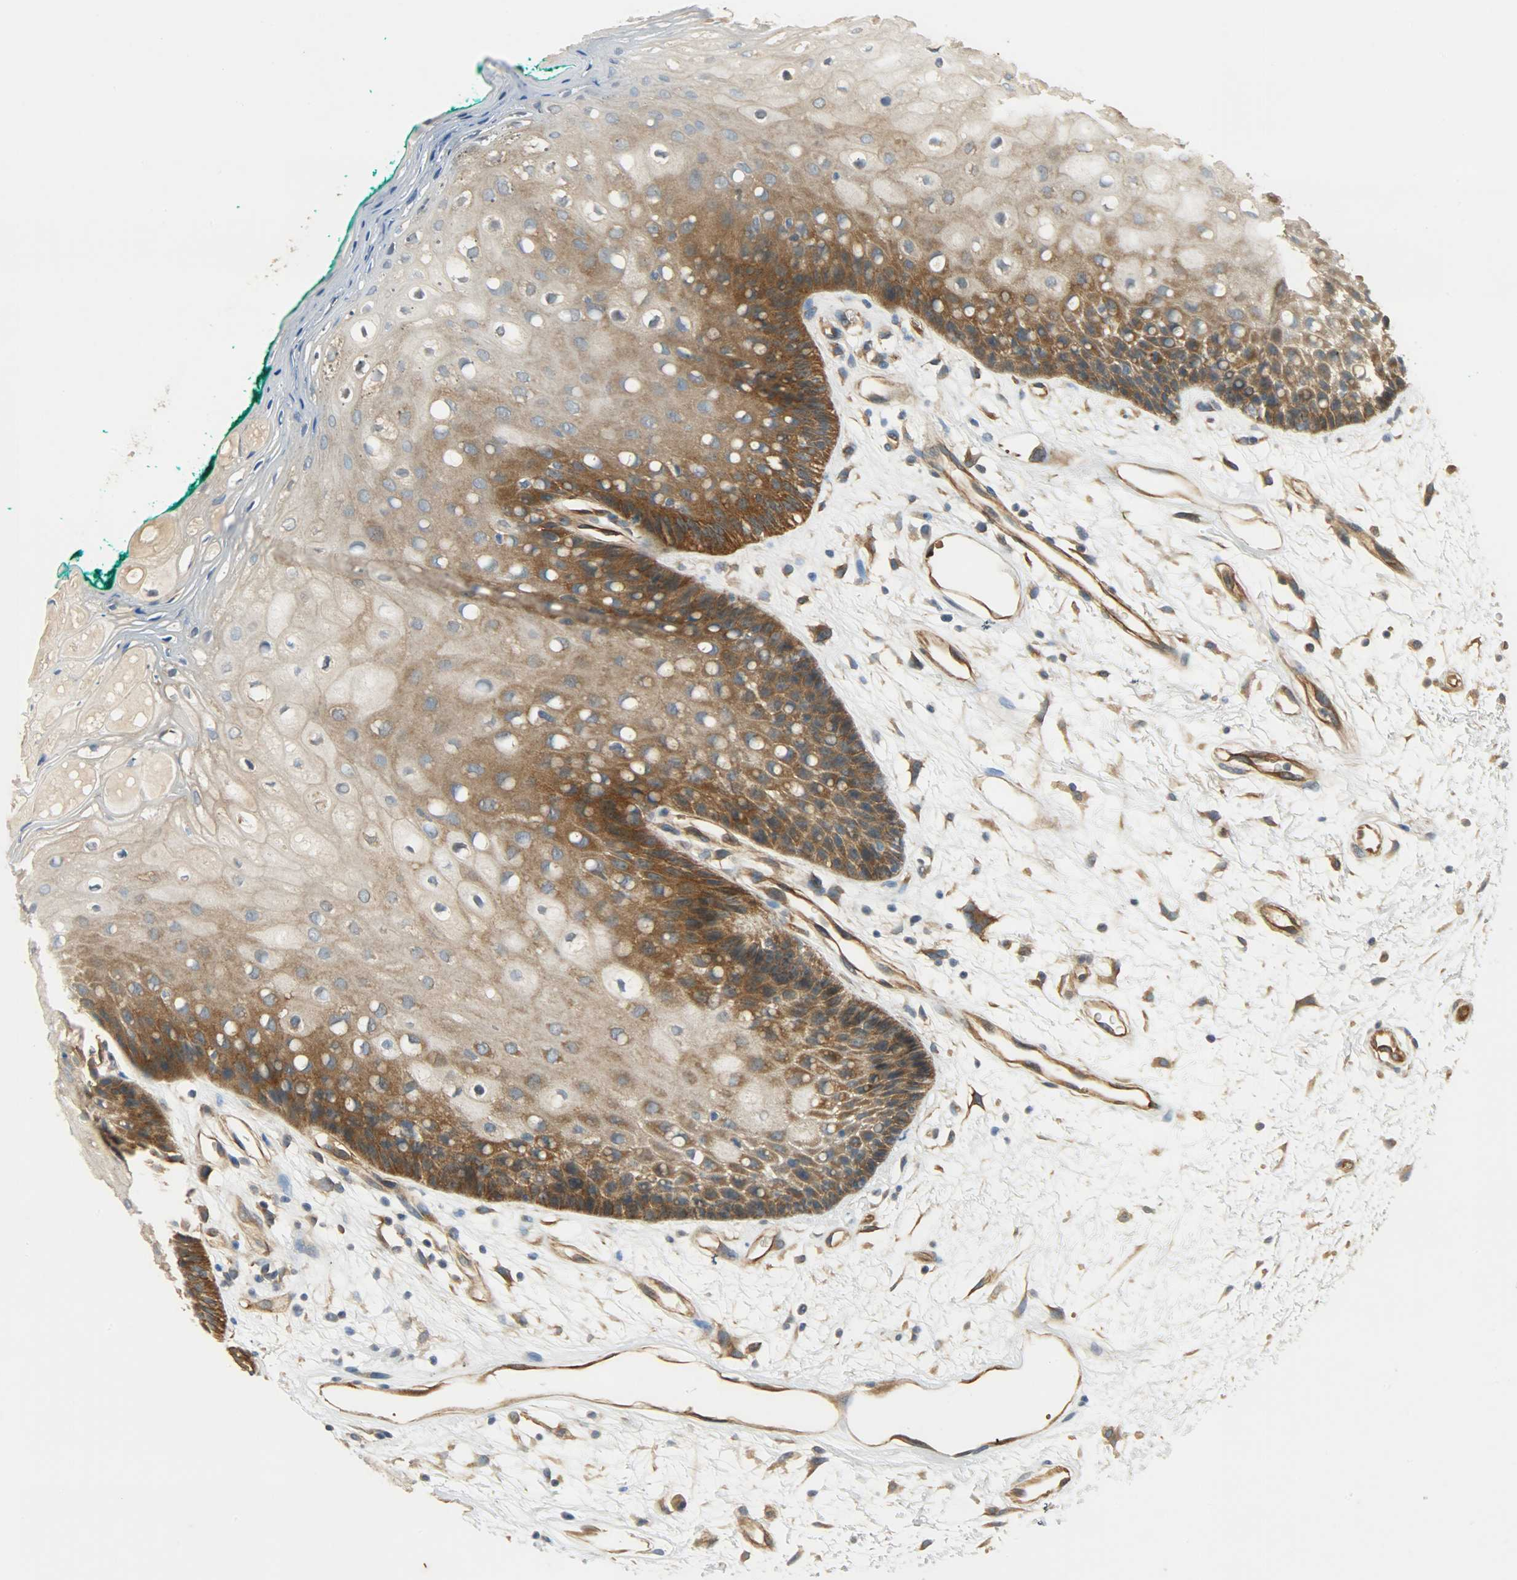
{"staining": {"intensity": "moderate", "quantity": ">75%", "location": "cytoplasmic/membranous"}, "tissue": "oral mucosa", "cell_type": "Squamous epithelial cells", "image_type": "normal", "snomed": [{"axis": "morphology", "description": "Normal tissue, NOS"}, {"axis": "morphology", "description": "Squamous cell carcinoma, NOS"}, {"axis": "topography", "description": "Skeletal muscle"}, {"axis": "topography", "description": "Oral tissue"}, {"axis": "topography", "description": "Head-Neck"}], "caption": "The photomicrograph displays a brown stain indicating the presence of a protein in the cytoplasmic/membranous of squamous epithelial cells in oral mucosa.", "gene": "KIAA1217", "patient": {"sex": "female", "age": 84}}